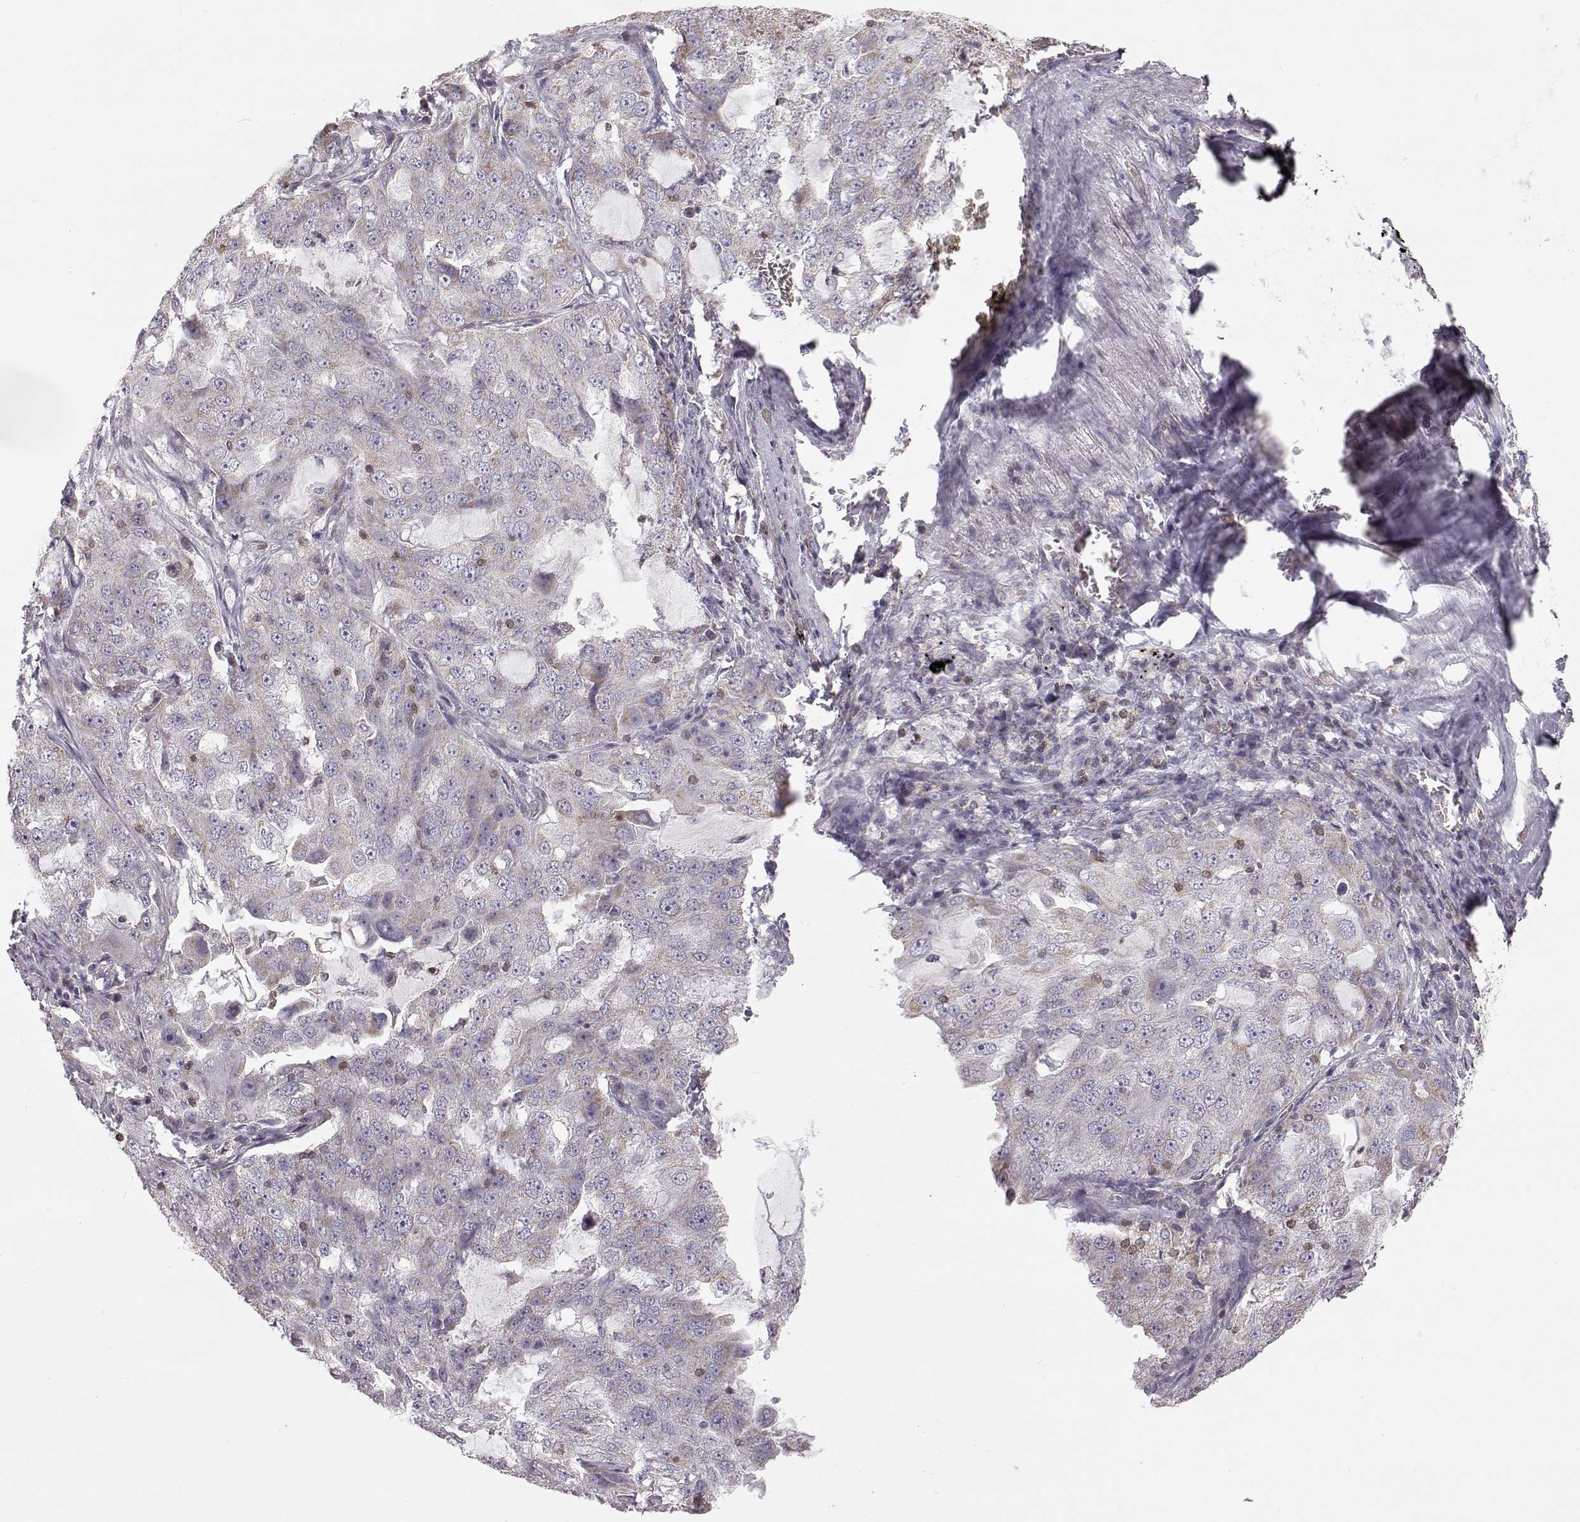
{"staining": {"intensity": "weak", "quantity": ">75%", "location": "cytoplasmic/membranous"}, "tissue": "lung cancer", "cell_type": "Tumor cells", "image_type": "cancer", "snomed": [{"axis": "morphology", "description": "Adenocarcinoma, NOS"}, {"axis": "topography", "description": "Lung"}], "caption": "Immunohistochemical staining of human adenocarcinoma (lung) exhibits weak cytoplasmic/membranous protein expression in approximately >75% of tumor cells.", "gene": "GRAP2", "patient": {"sex": "female", "age": 61}}